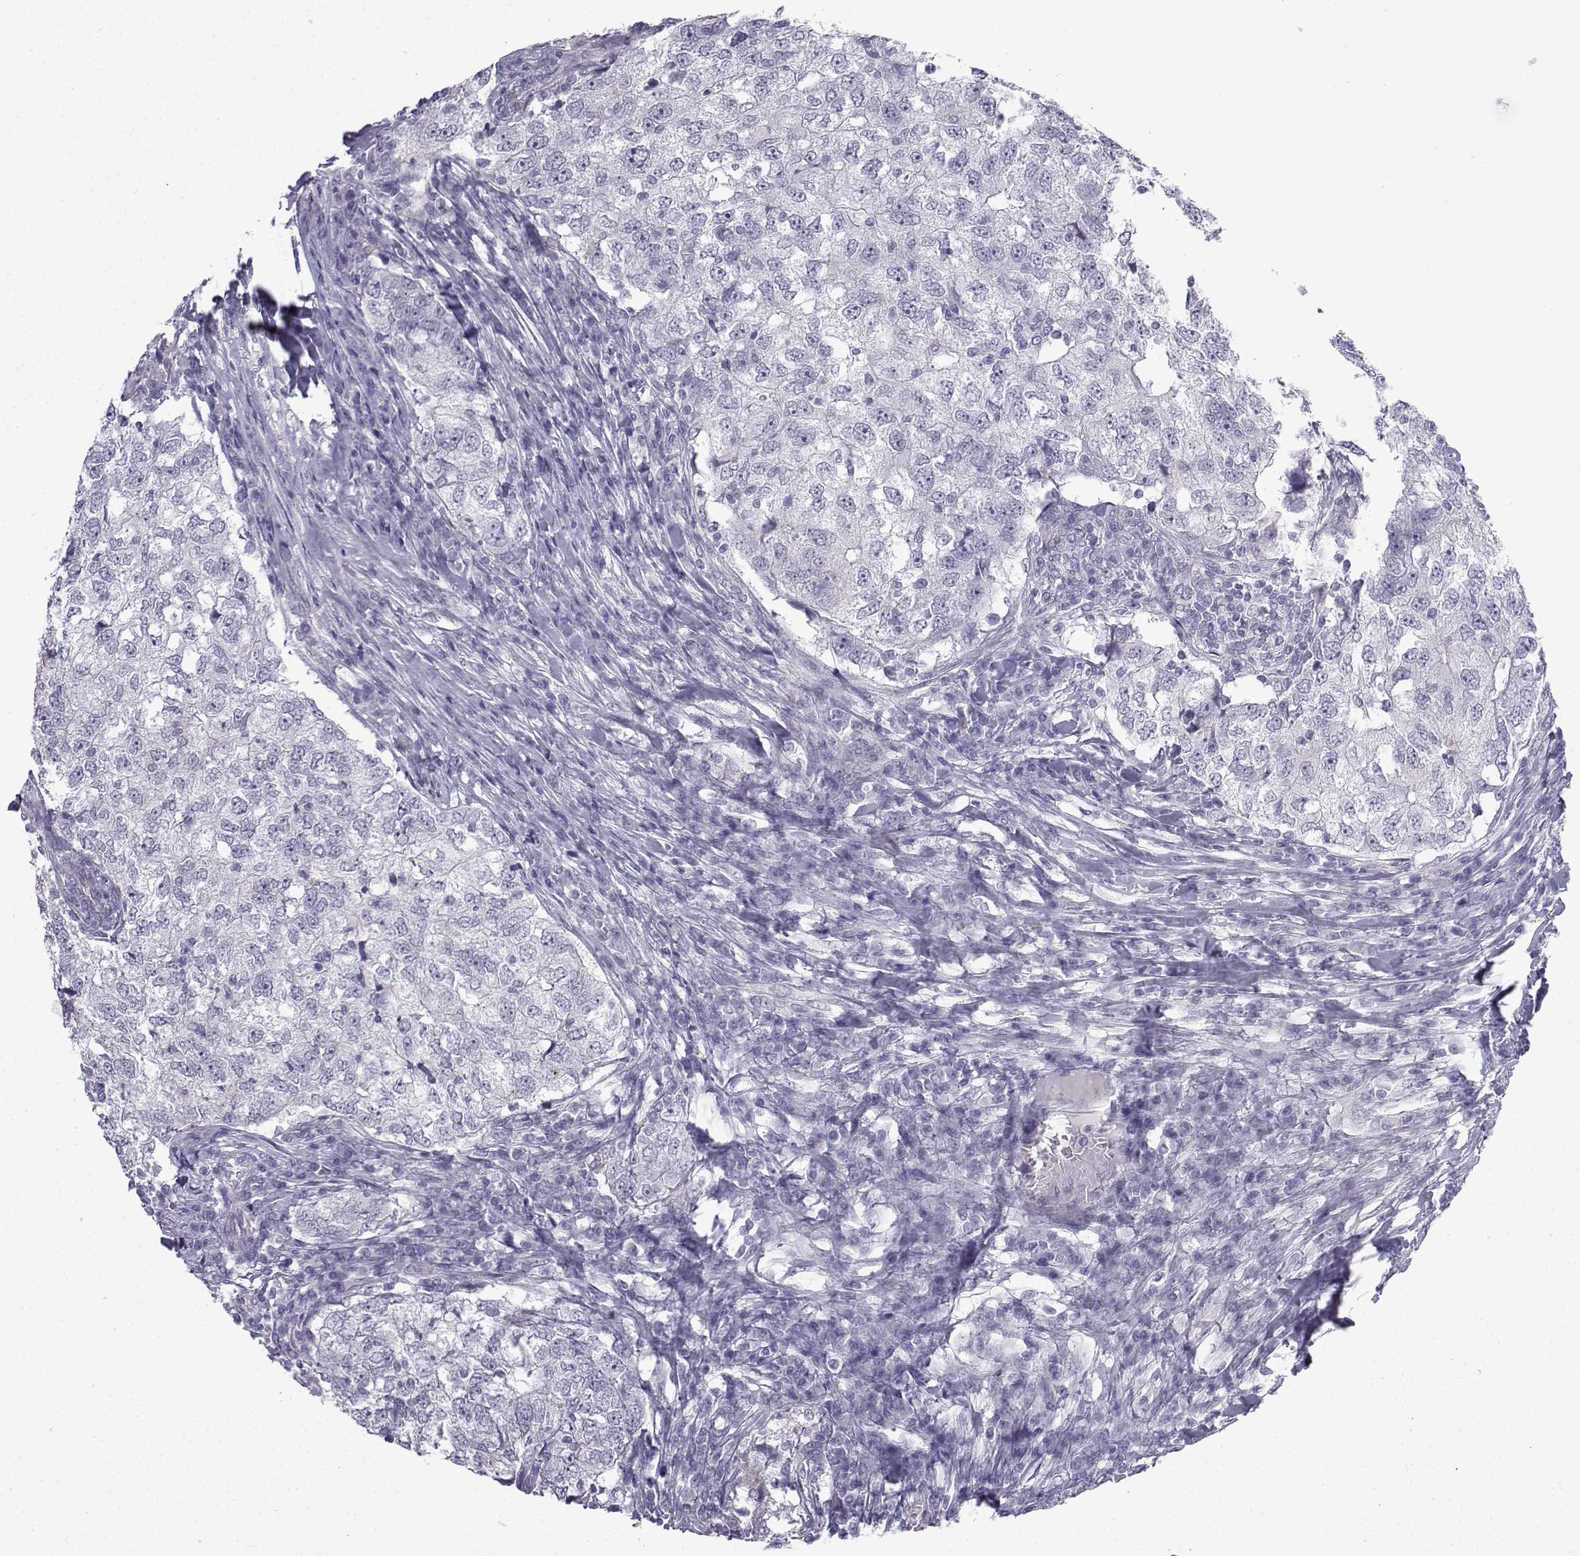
{"staining": {"intensity": "negative", "quantity": "none", "location": "none"}, "tissue": "breast cancer", "cell_type": "Tumor cells", "image_type": "cancer", "snomed": [{"axis": "morphology", "description": "Duct carcinoma"}, {"axis": "topography", "description": "Breast"}], "caption": "Immunohistochemistry of breast cancer (invasive ductal carcinoma) shows no positivity in tumor cells. (DAB (3,3'-diaminobenzidine) IHC, high magnification).", "gene": "CFAP53", "patient": {"sex": "female", "age": 30}}